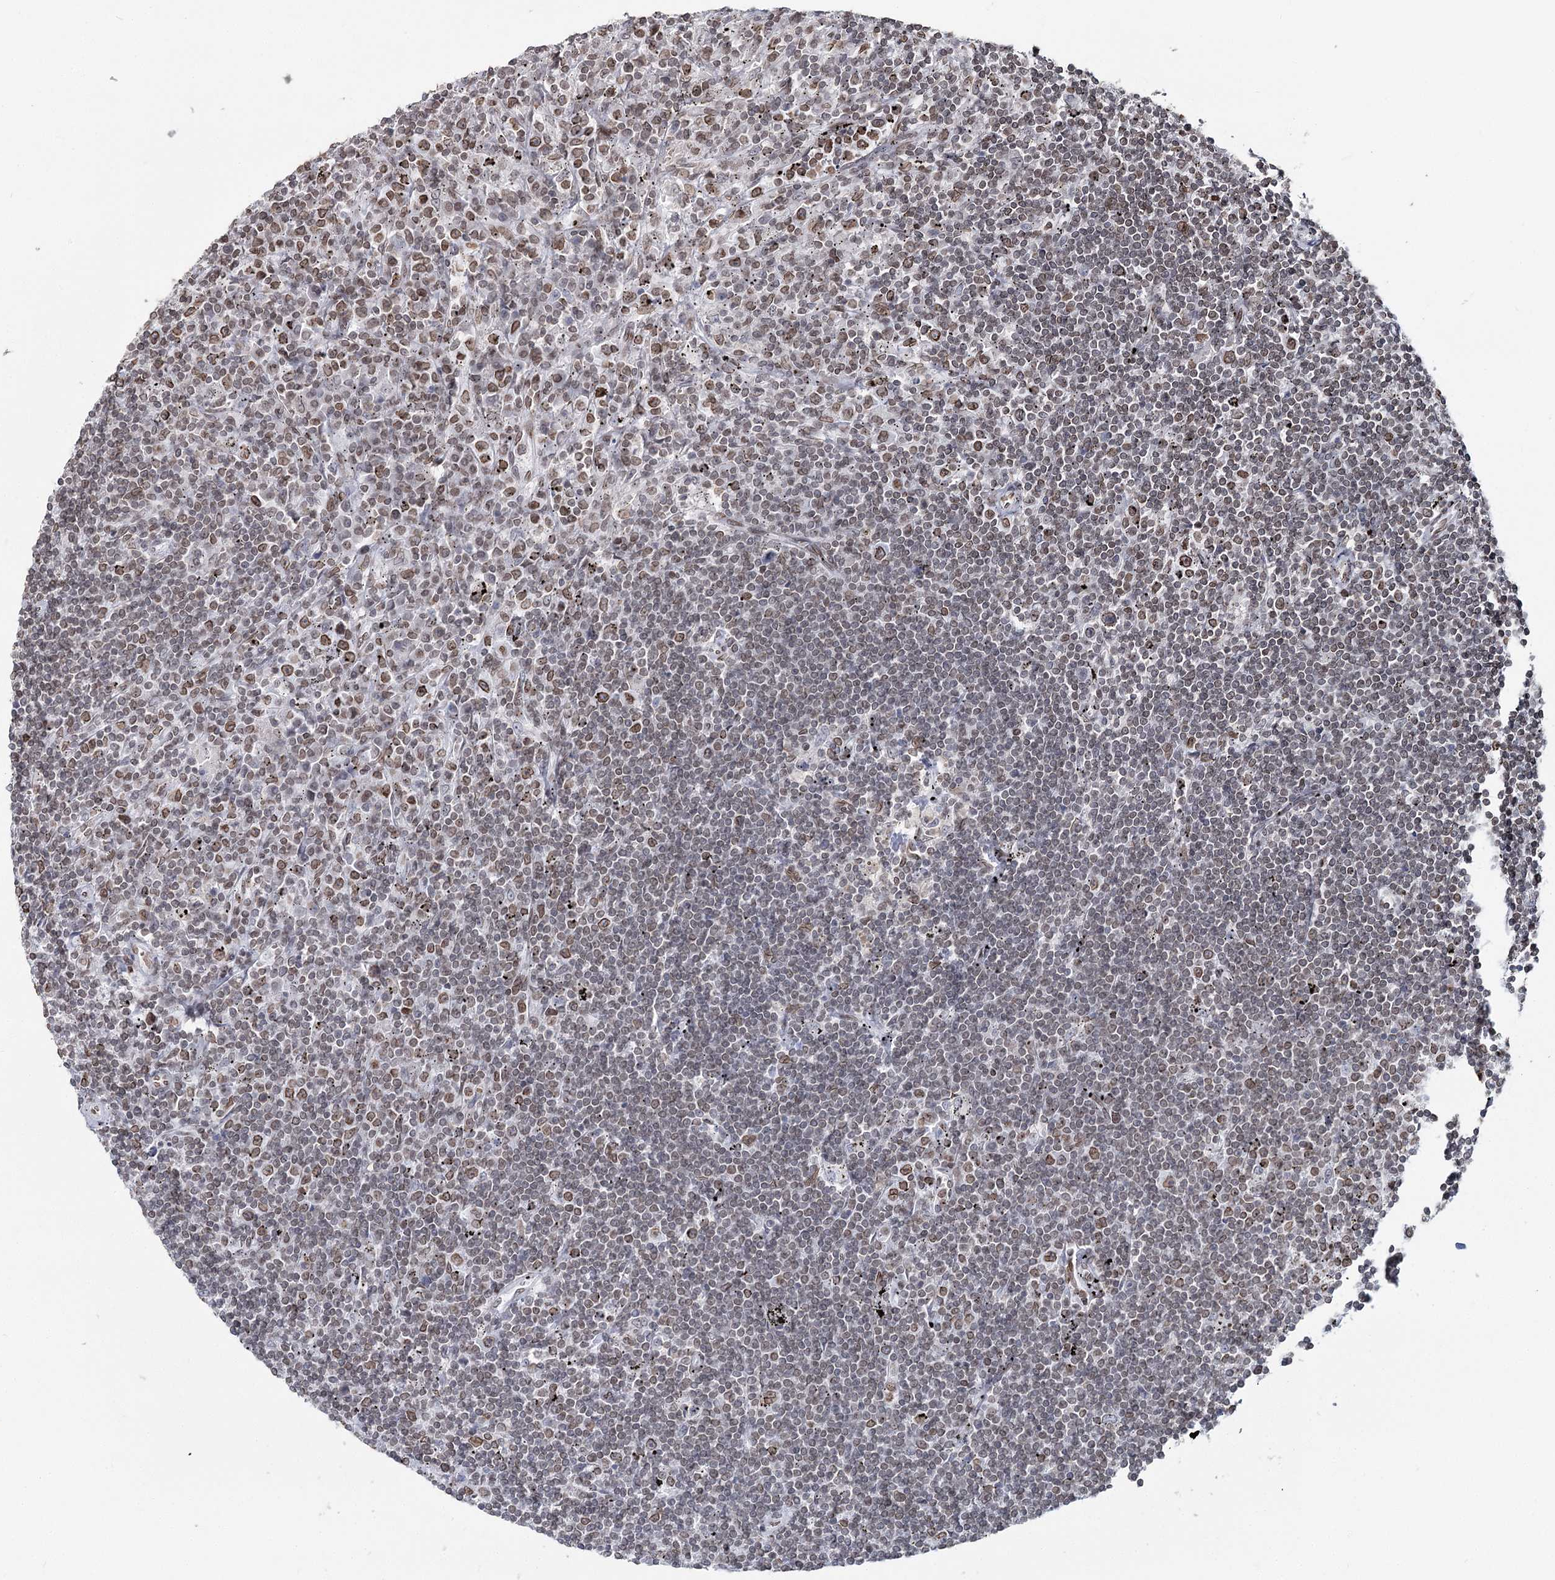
{"staining": {"intensity": "moderate", "quantity": "<25%", "location": "cytoplasmic/membranous,nuclear"}, "tissue": "lymphoma", "cell_type": "Tumor cells", "image_type": "cancer", "snomed": [{"axis": "morphology", "description": "Malignant lymphoma, non-Hodgkin's type, Low grade"}, {"axis": "topography", "description": "Spleen"}], "caption": "Protein staining by IHC reveals moderate cytoplasmic/membranous and nuclear staining in approximately <25% of tumor cells in lymphoma. Using DAB (3,3'-diaminobenzidine) (brown) and hematoxylin (blue) stains, captured at high magnification using brightfield microscopy.", "gene": "KIAA0930", "patient": {"sex": "male", "age": 76}}